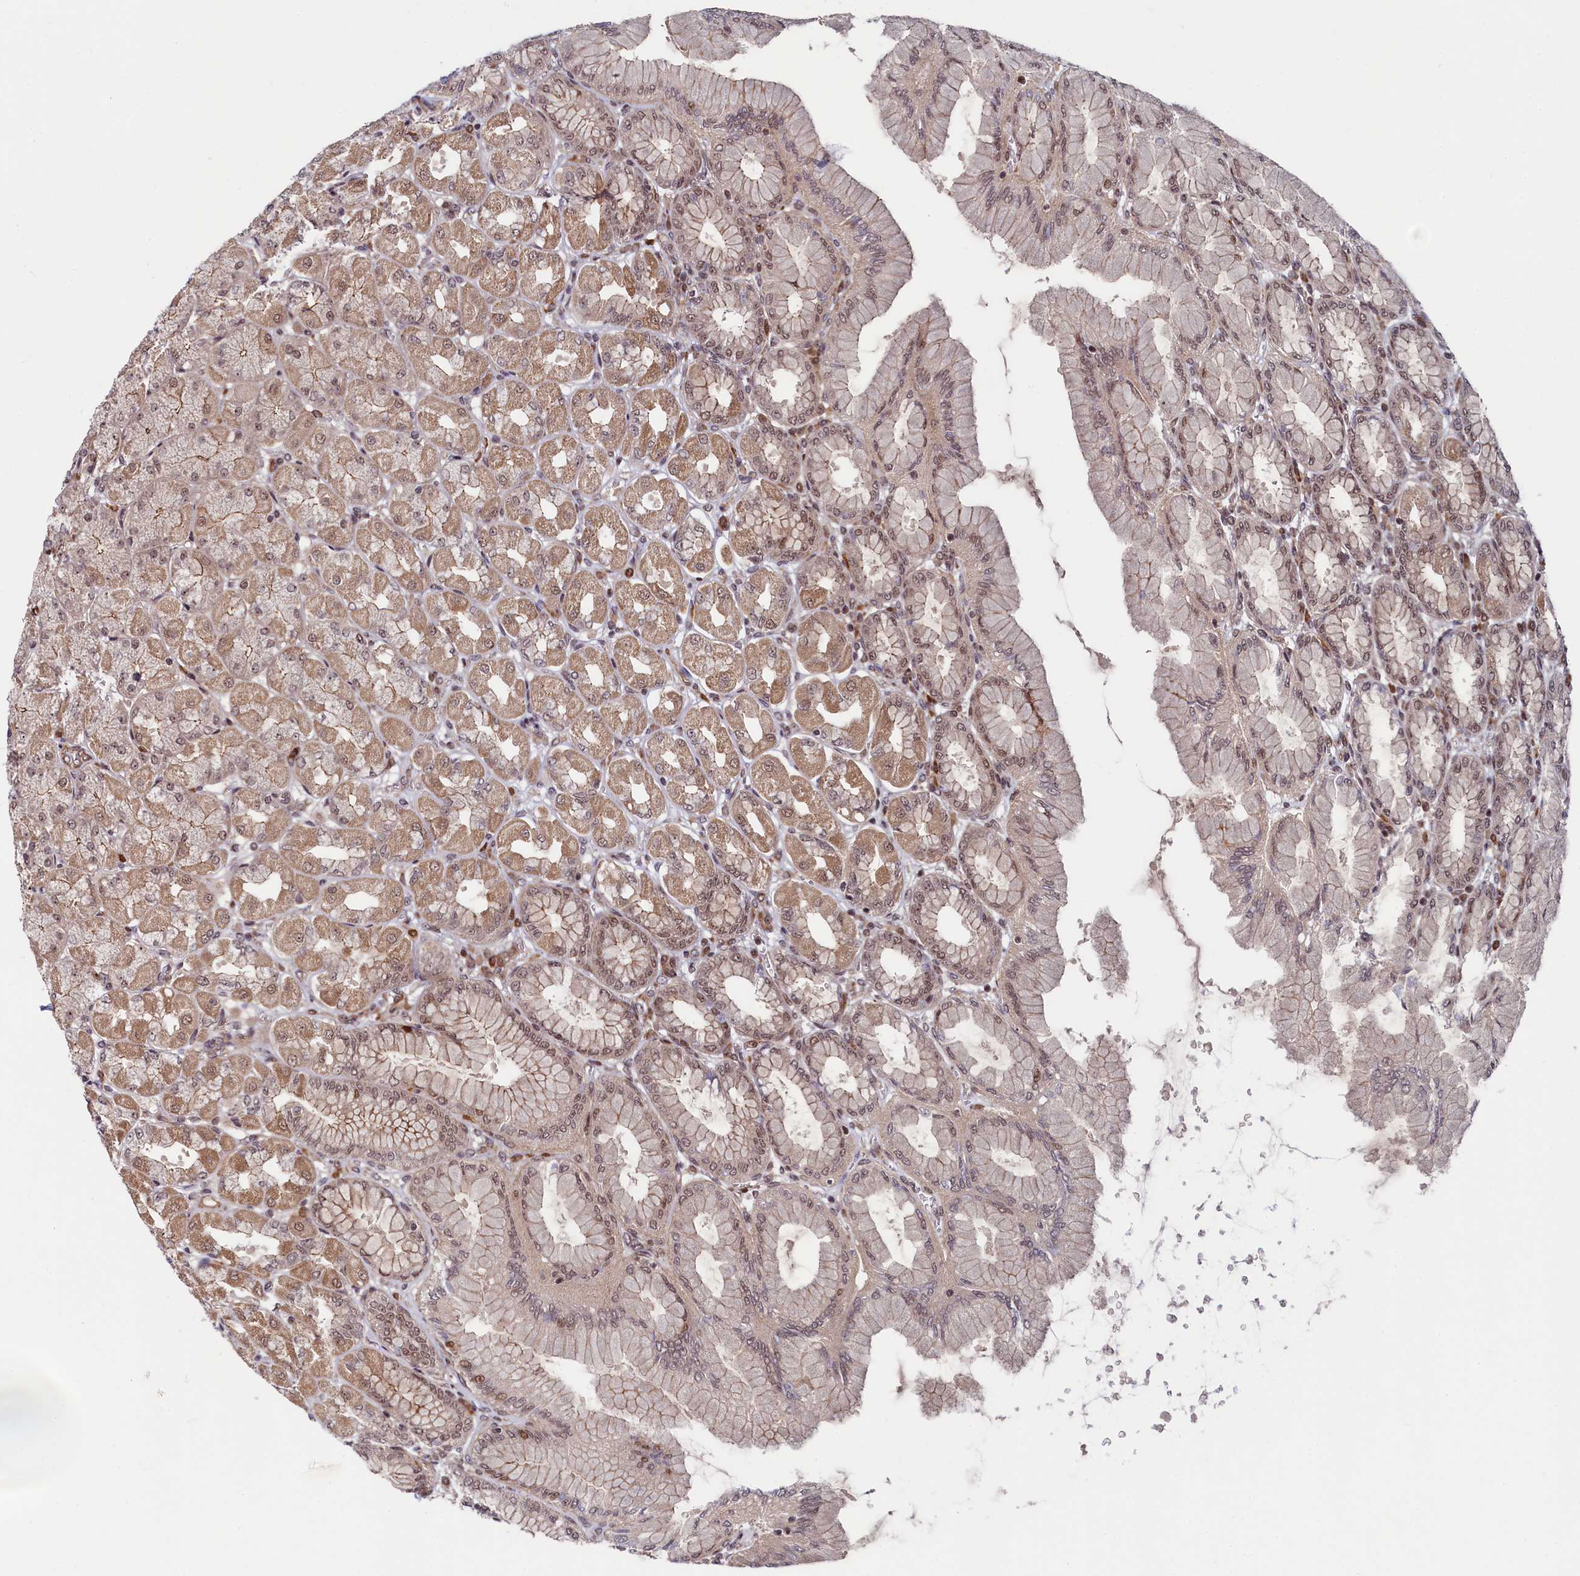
{"staining": {"intensity": "strong", "quantity": ">75%", "location": "cytoplasmic/membranous,nuclear"}, "tissue": "stomach", "cell_type": "Glandular cells", "image_type": "normal", "snomed": [{"axis": "morphology", "description": "Normal tissue, NOS"}, {"axis": "topography", "description": "Stomach, upper"}], "caption": "This image exhibits immunohistochemistry staining of normal stomach, with high strong cytoplasmic/membranous,nuclear positivity in approximately >75% of glandular cells.", "gene": "LEO1", "patient": {"sex": "female", "age": 56}}